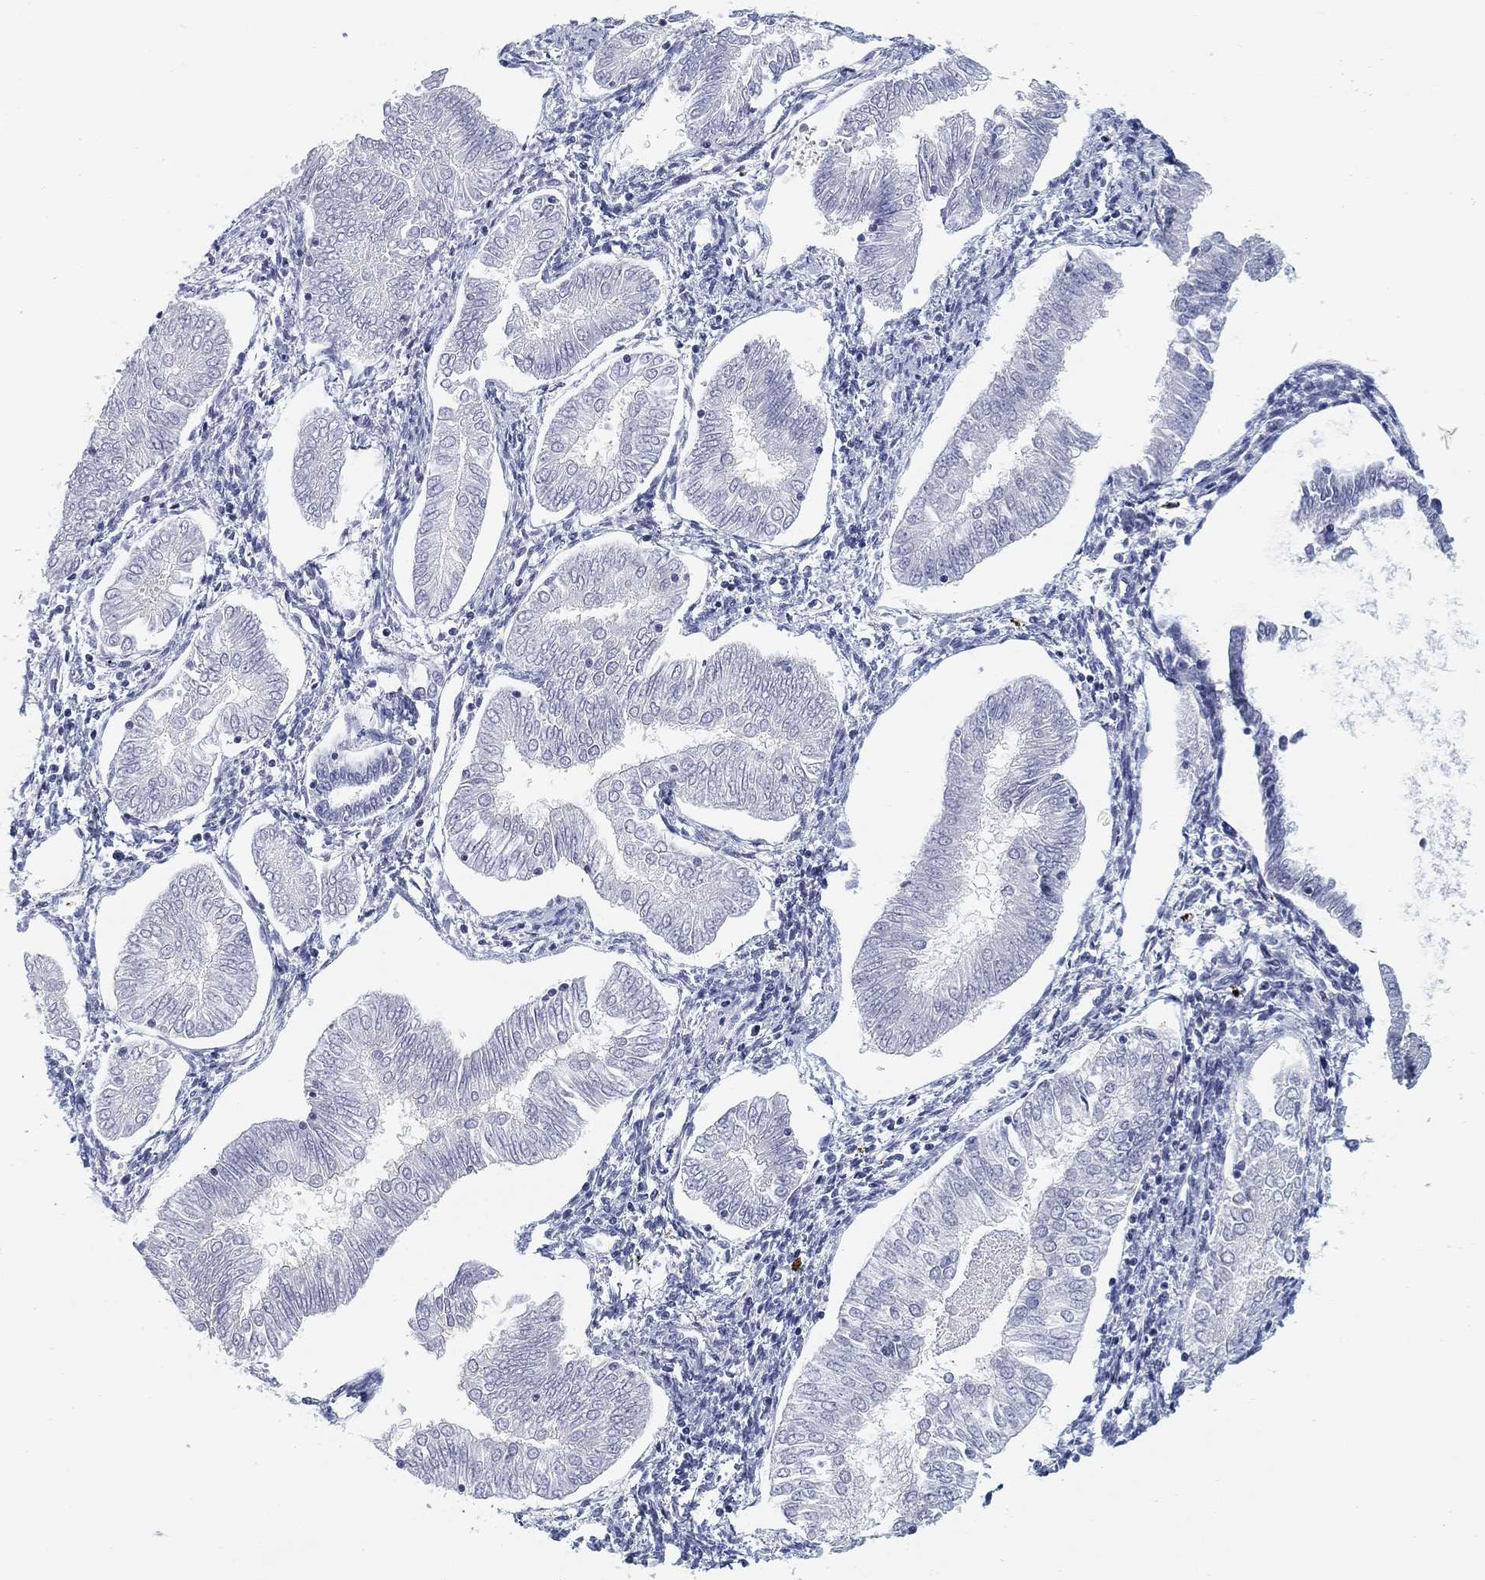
{"staining": {"intensity": "negative", "quantity": "none", "location": "none"}, "tissue": "endometrial cancer", "cell_type": "Tumor cells", "image_type": "cancer", "snomed": [{"axis": "morphology", "description": "Adenocarcinoma, NOS"}, {"axis": "topography", "description": "Endometrium"}], "caption": "A histopathology image of endometrial cancer (adenocarcinoma) stained for a protein displays no brown staining in tumor cells.", "gene": "SLC2A5", "patient": {"sex": "female", "age": 53}}